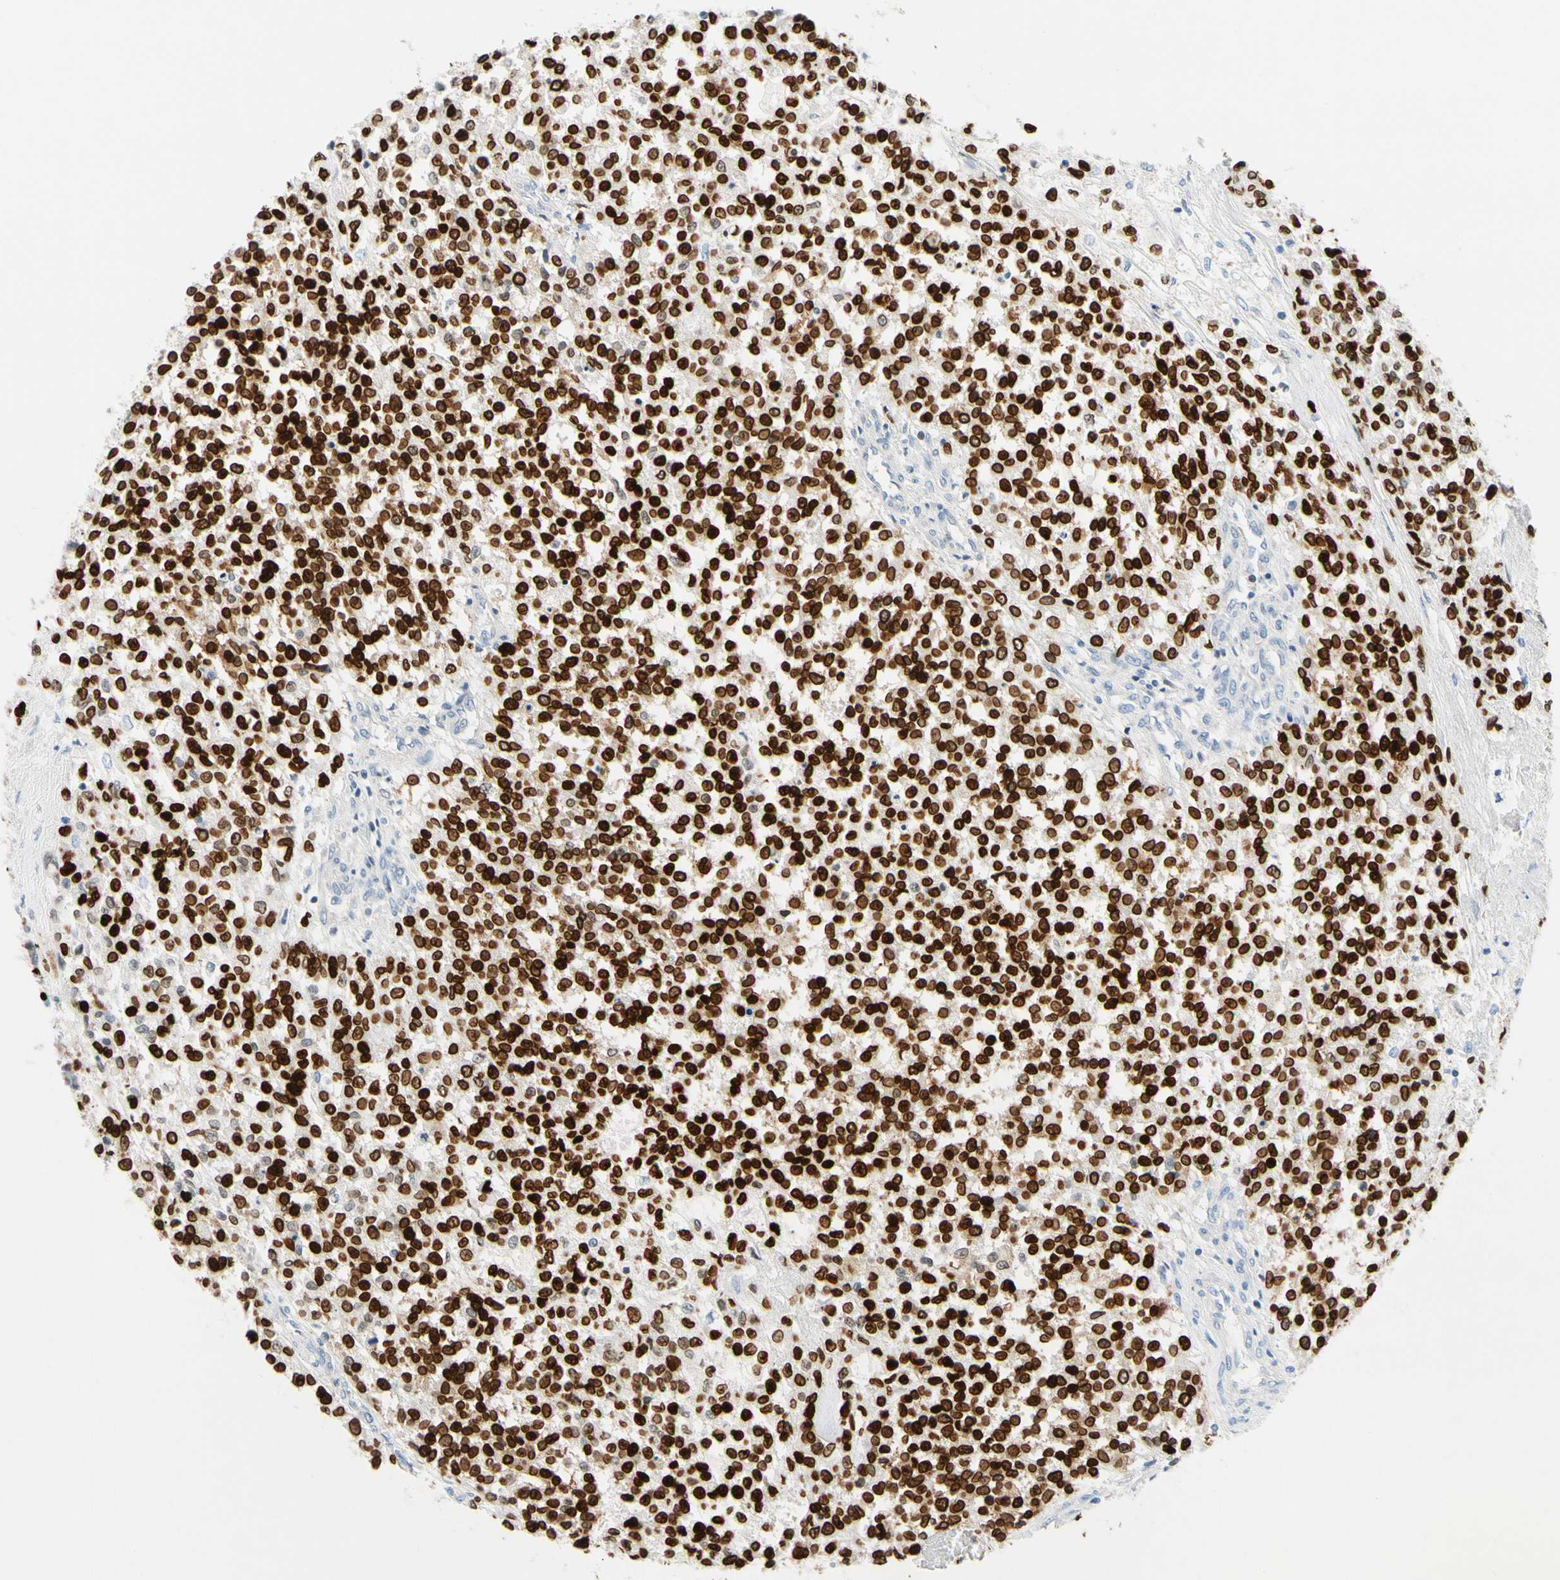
{"staining": {"intensity": "strong", "quantity": ">75%", "location": "cytoplasmic/membranous,nuclear"}, "tissue": "testis cancer", "cell_type": "Tumor cells", "image_type": "cancer", "snomed": [{"axis": "morphology", "description": "Seminoma, NOS"}, {"axis": "topography", "description": "Testis"}], "caption": "Immunohistochemistry of seminoma (testis) exhibits high levels of strong cytoplasmic/membranous and nuclear positivity in about >75% of tumor cells.", "gene": "ZNF132", "patient": {"sex": "male", "age": 59}}